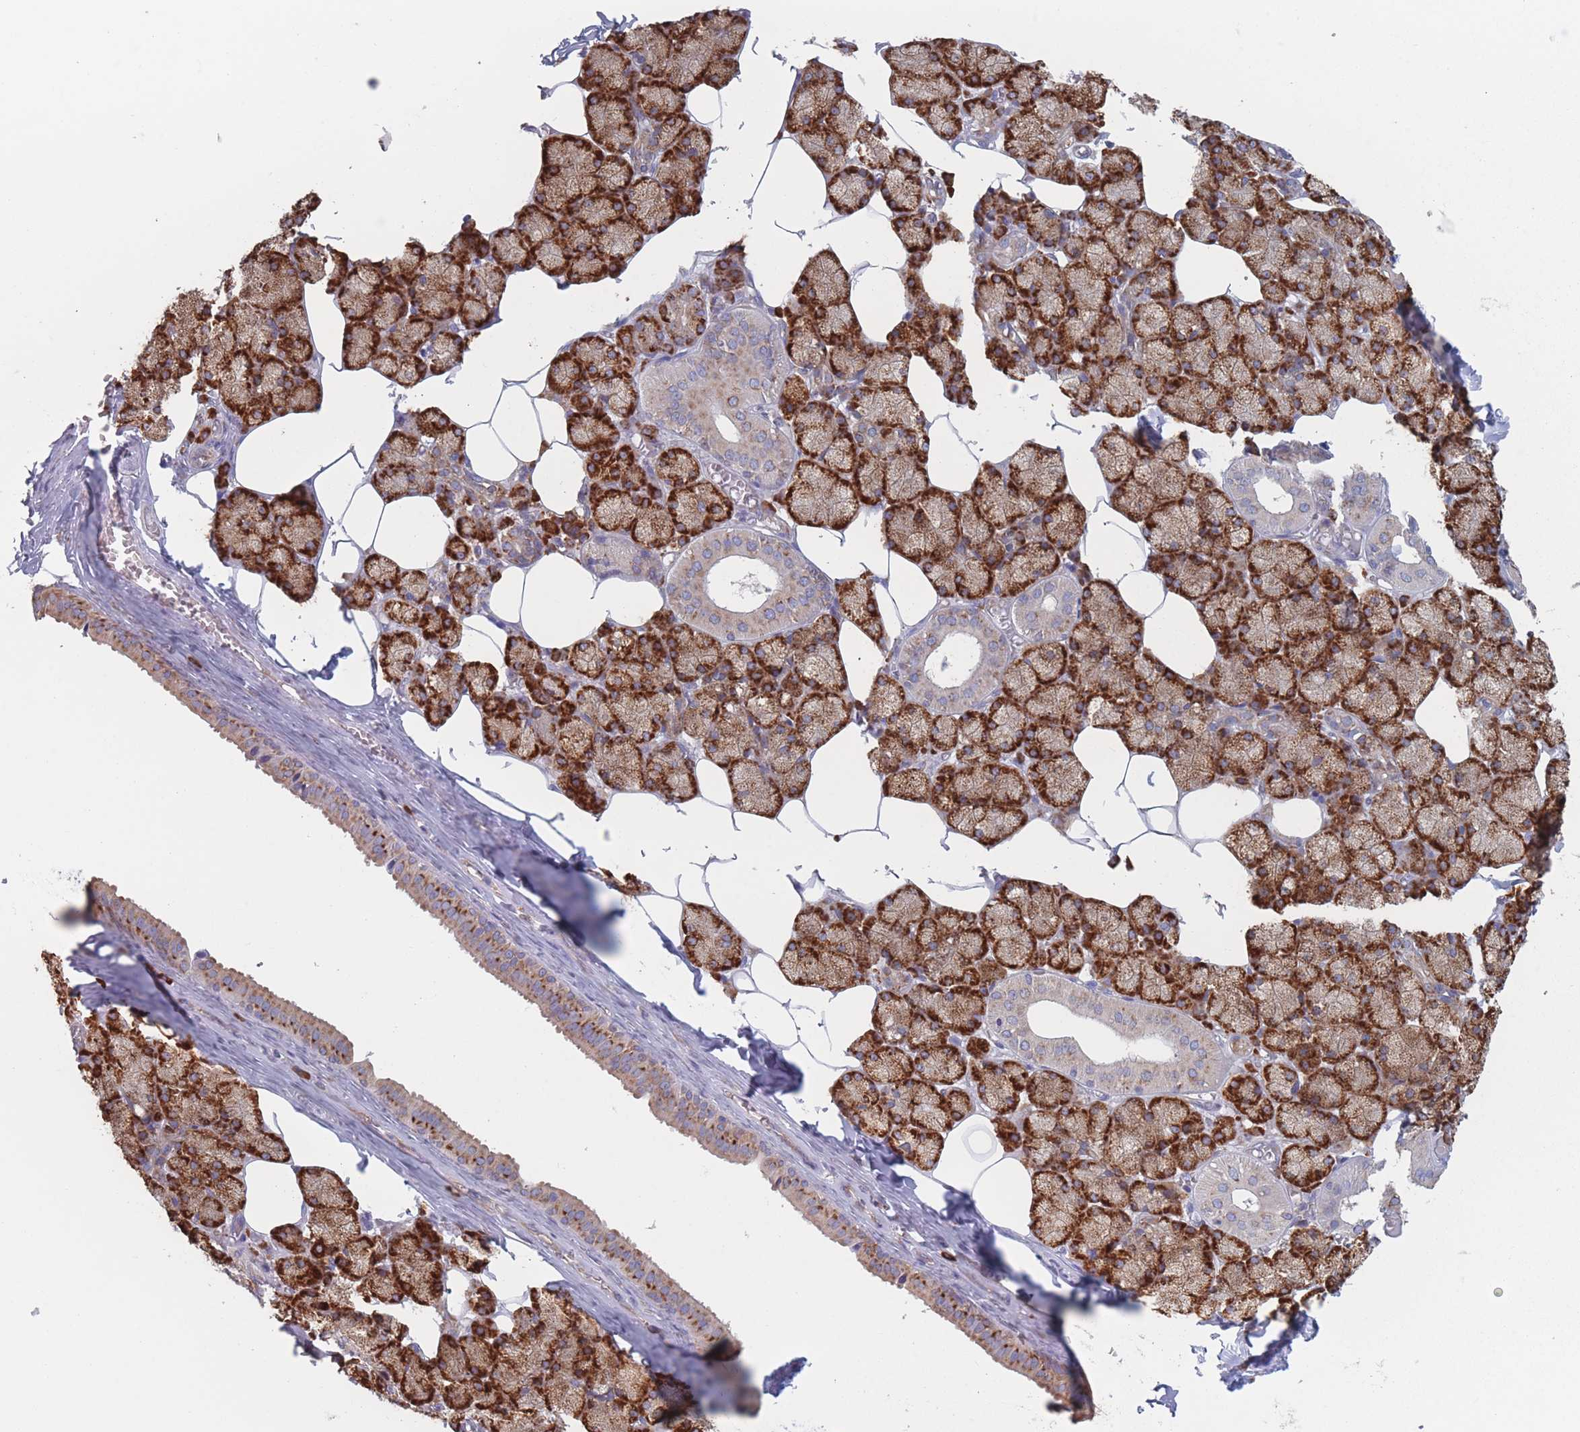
{"staining": {"intensity": "strong", "quantity": "25%-75%", "location": "cytoplasmic/membranous"}, "tissue": "salivary gland", "cell_type": "Glandular cells", "image_type": "normal", "snomed": [{"axis": "morphology", "description": "Normal tissue, NOS"}, {"axis": "topography", "description": "Salivary gland"}], "caption": "DAB immunohistochemical staining of normal salivary gland reveals strong cytoplasmic/membranous protein positivity in about 25%-75% of glandular cells.", "gene": "EEF1B2", "patient": {"sex": "male", "age": 62}}